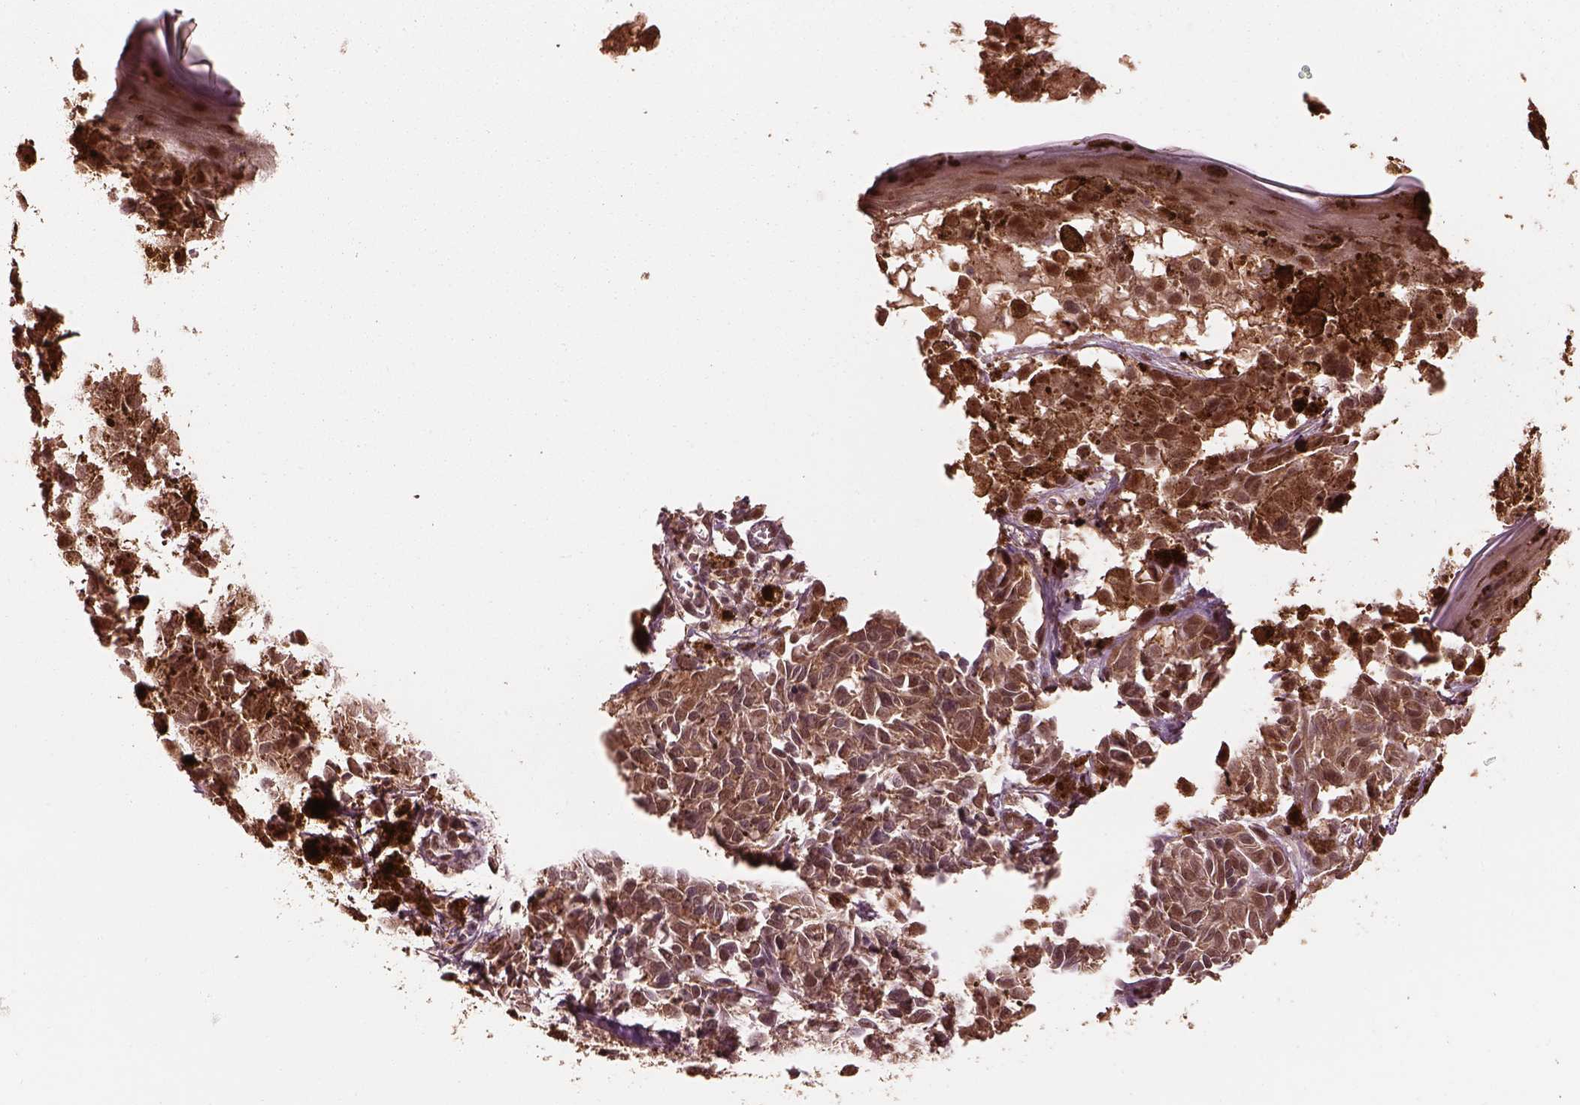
{"staining": {"intensity": "moderate", "quantity": "25%-75%", "location": "nuclear"}, "tissue": "melanoma", "cell_type": "Tumor cells", "image_type": "cancer", "snomed": [{"axis": "morphology", "description": "Malignant melanoma, NOS"}, {"axis": "topography", "description": "Skin"}], "caption": "Human malignant melanoma stained for a protein (brown) displays moderate nuclear positive positivity in approximately 25%-75% of tumor cells.", "gene": "PSMC5", "patient": {"sex": "female", "age": 38}}